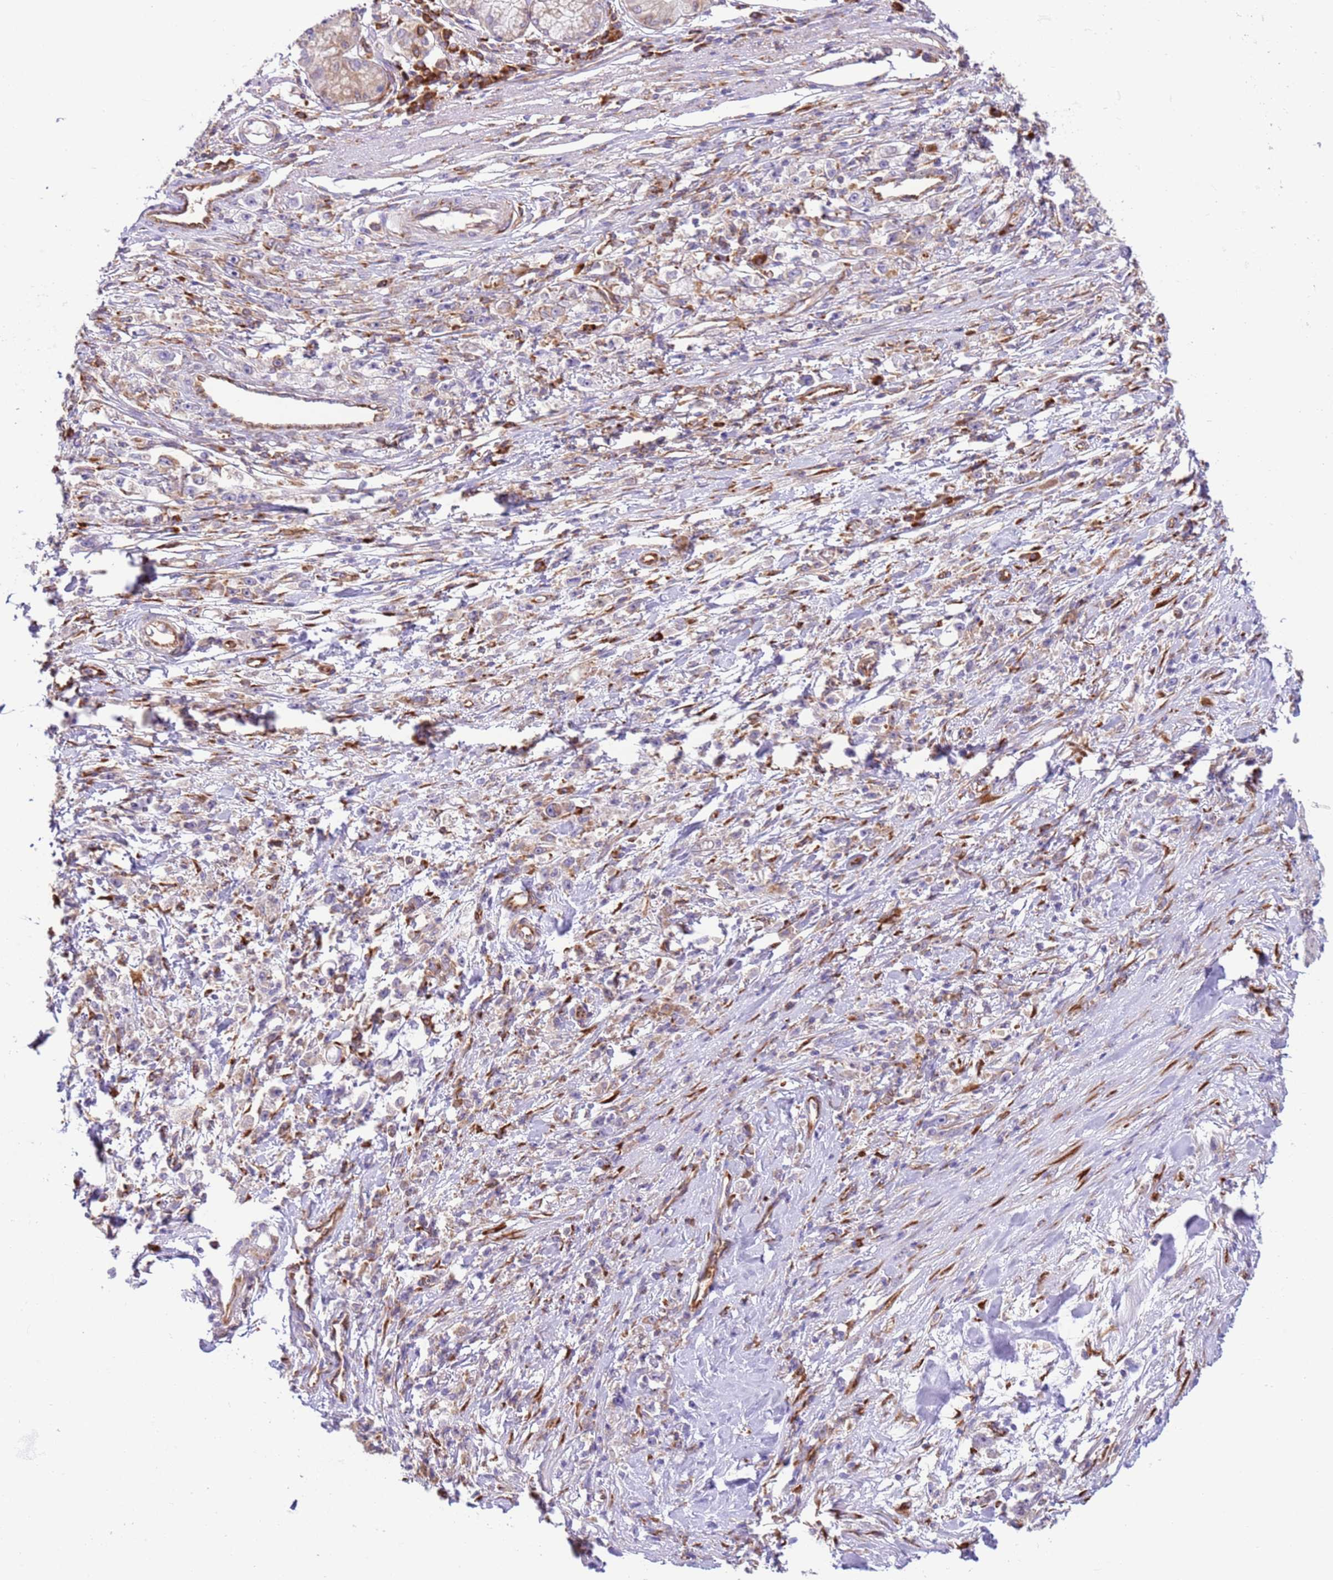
{"staining": {"intensity": "weak", "quantity": "<25%", "location": "cytoplasmic/membranous"}, "tissue": "stomach cancer", "cell_type": "Tumor cells", "image_type": "cancer", "snomed": [{"axis": "morphology", "description": "Adenocarcinoma, NOS"}, {"axis": "topography", "description": "Stomach"}], "caption": "This is a histopathology image of IHC staining of stomach cancer, which shows no positivity in tumor cells. Nuclei are stained in blue.", "gene": "VARS1", "patient": {"sex": "female", "age": 59}}